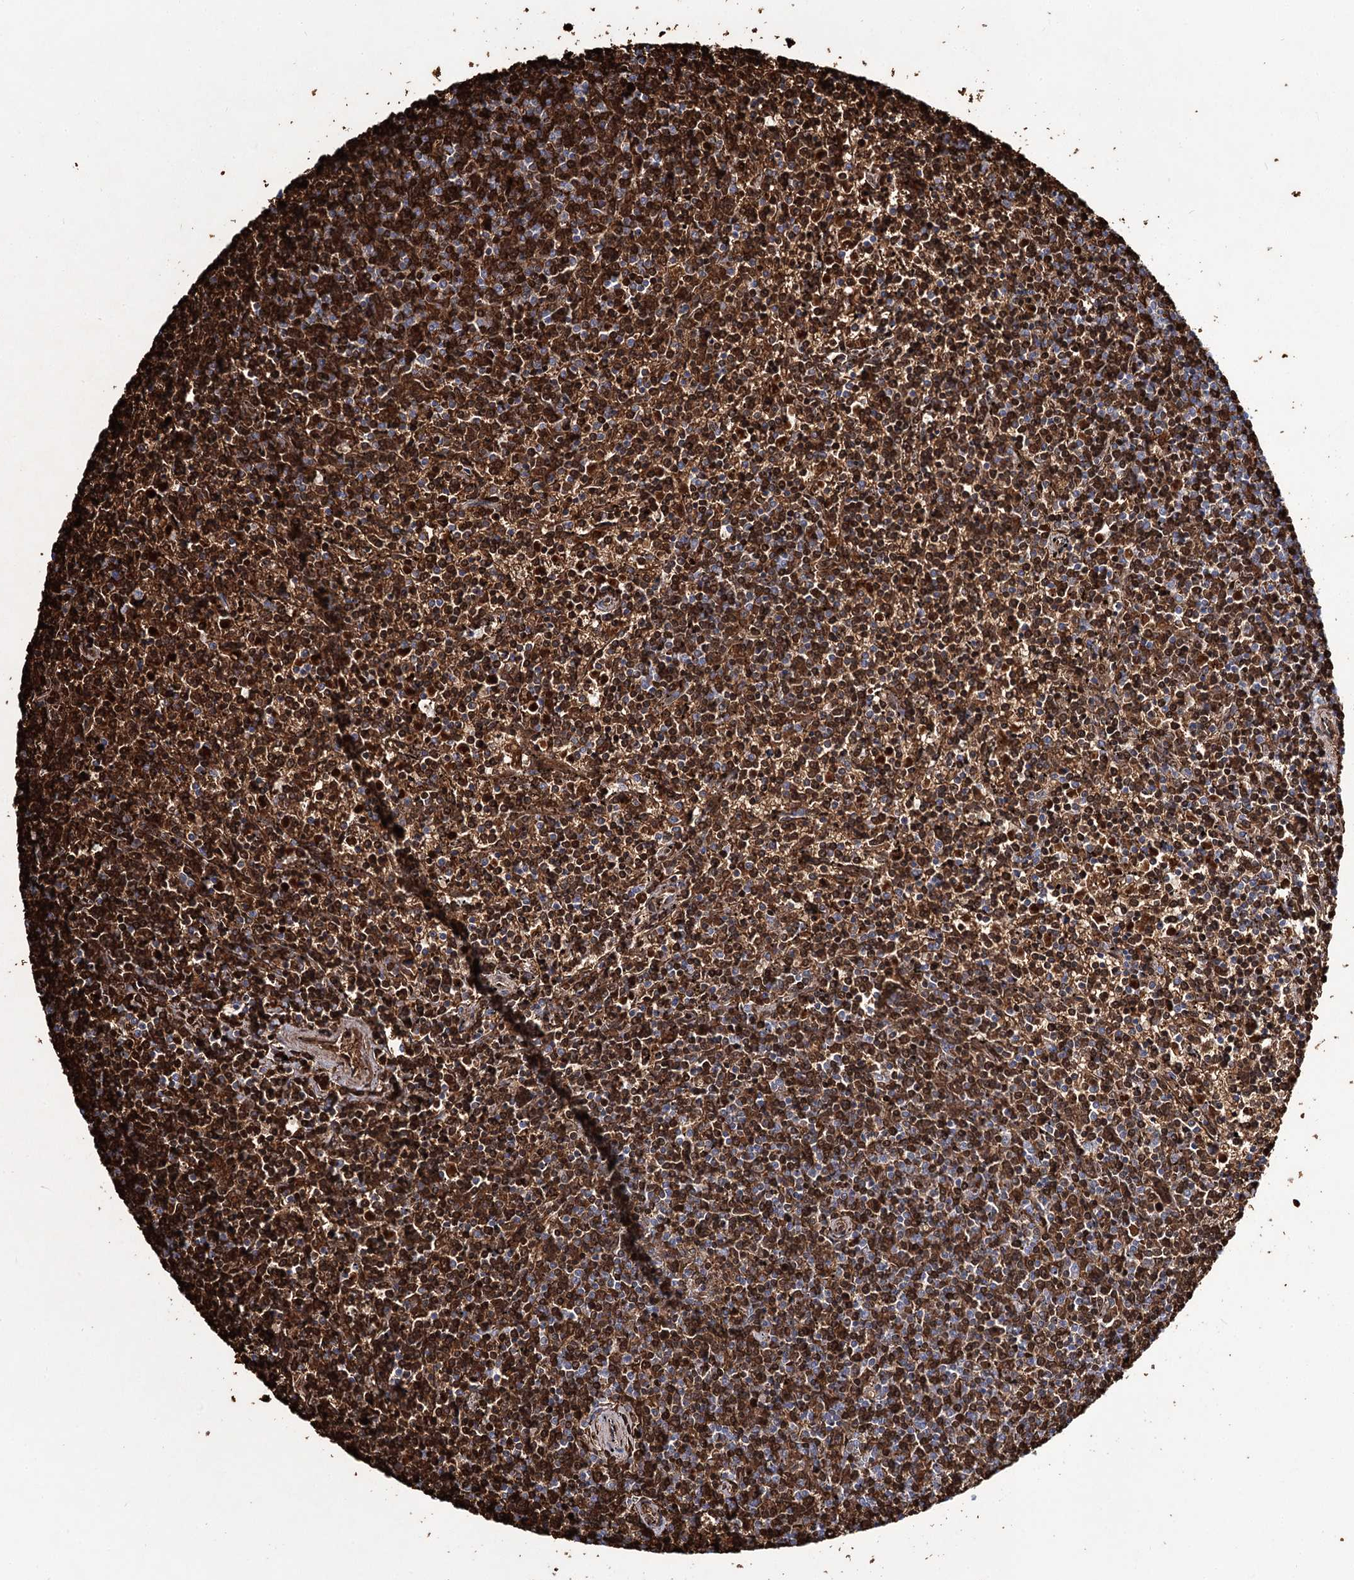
{"staining": {"intensity": "strong", "quantity": ">75%", "location": "cytoplasmic/membranous"}, "tissue": "lymphoma", "cell_type": "Tumor cells", "image_type": "cancer", "snomed": [{"axis": "morphology", "description": "Malignant lymphoma, non-Hodgkin's type, Low grade"}, {"axis": "topography", "description": "Spleen"}], "caption": "Immunohistochemistry of lymphoma exhibits high levels of strong cytoplasmic/membranous expression in about >75% of tumor cells.", "gene": "GBF1", "patient": {"sex": "female", "age": 50}}